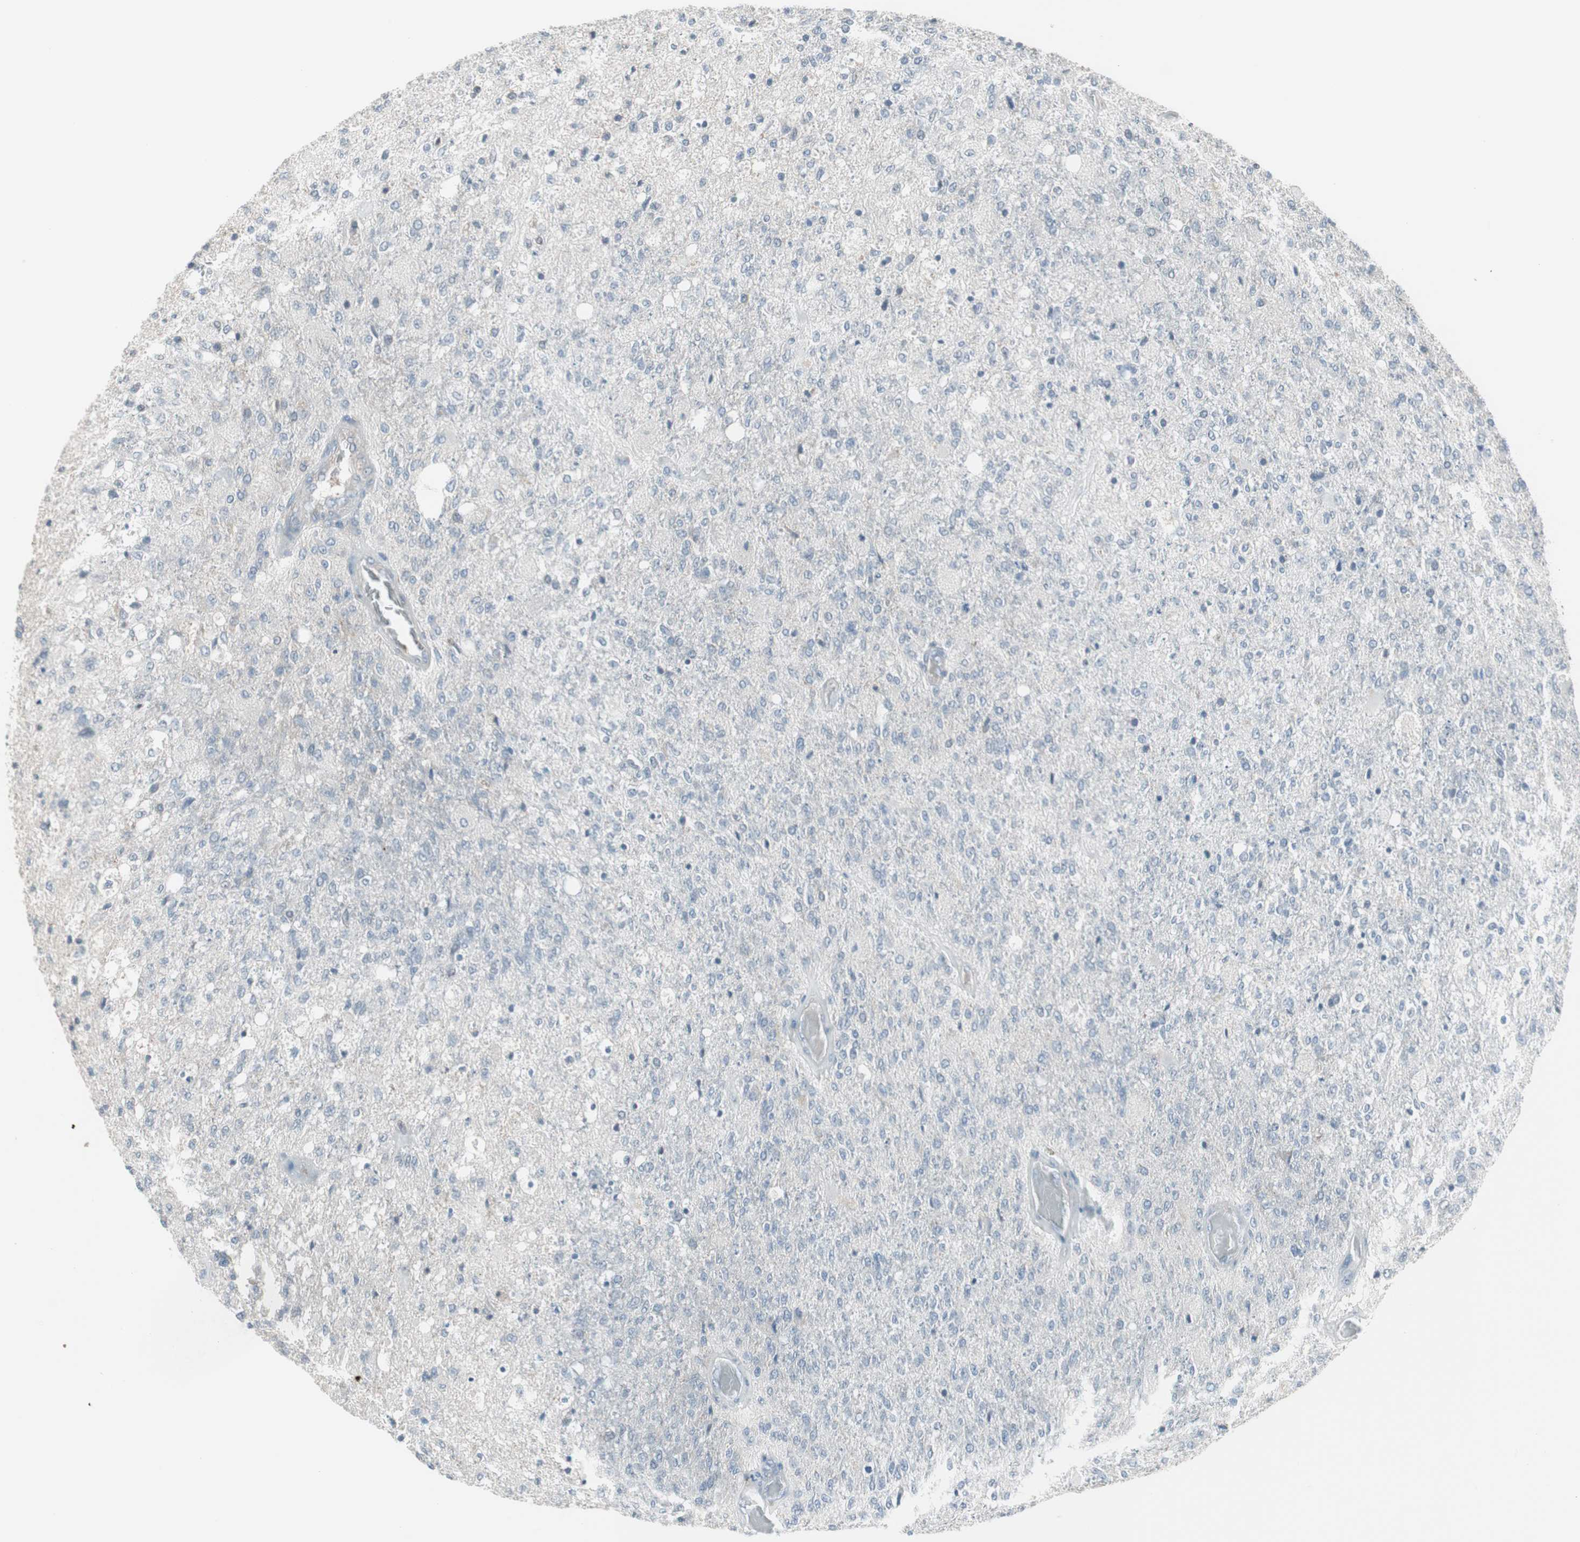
{"staining": {"intensity": "negative", "quantity": "none", "location": "none"}, "tissue": "glioma", "cell_type": "Tumor cells", "image_type": "cancer", "snomed": [{"axis": "morphology", "description": "Normal tissue, NOS"}, {"axis": "morphology", "description": "Glioma, malignant, High grade"}, {"axis": "topography", "description": "Cerebral cortex"}], "caption": "Tumor cells are negative for brown protein staining in glioma.", "gene": "ZSCAN32", "patient": {"sex": "male", "age": 77}}